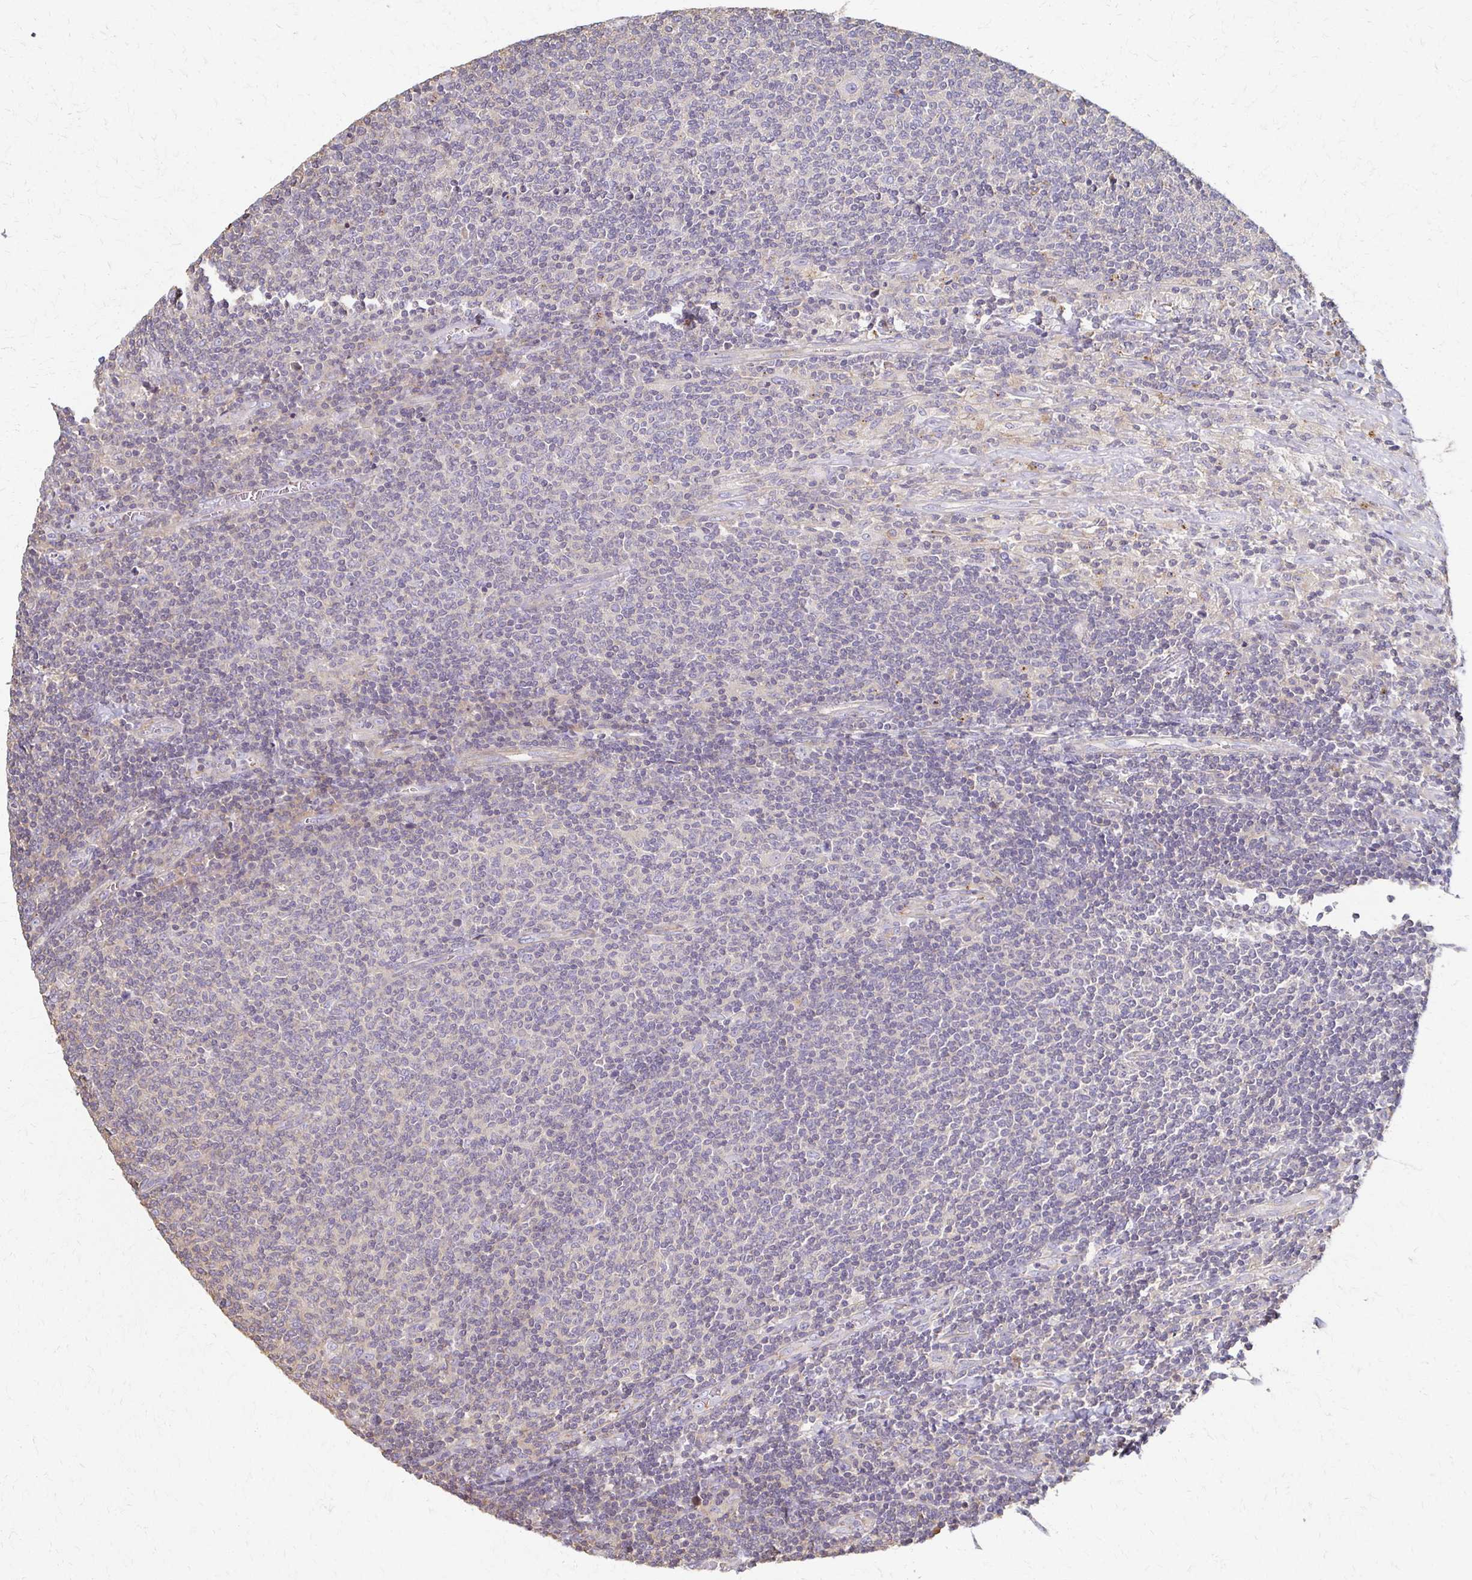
{"staining": {"intensity": "negative", "quantity": "none", "location": "none"}, "tissue": "lymphoma", "cell_type": "Tumor cells", "image_type": "cancer", "snomed": [{"axis": "morphology", "description": "Malignant lymphoma, non-Hodgkin's type, Low grade"}, {"axis": "topography", "description": "Lymph node"}], "caption": "High magnification brightfield microscopy of malignant lymphoma, non-Hodgkin's type (low-grade) stained with DAB (brown) and counterstained with hematoxylin (blue): tumor cells show no significant positivity. (IHC, brightfield microscopy, high magnification).", "gene": "C1QTNF7", "patient": {"sex": "male", "age": 52}}